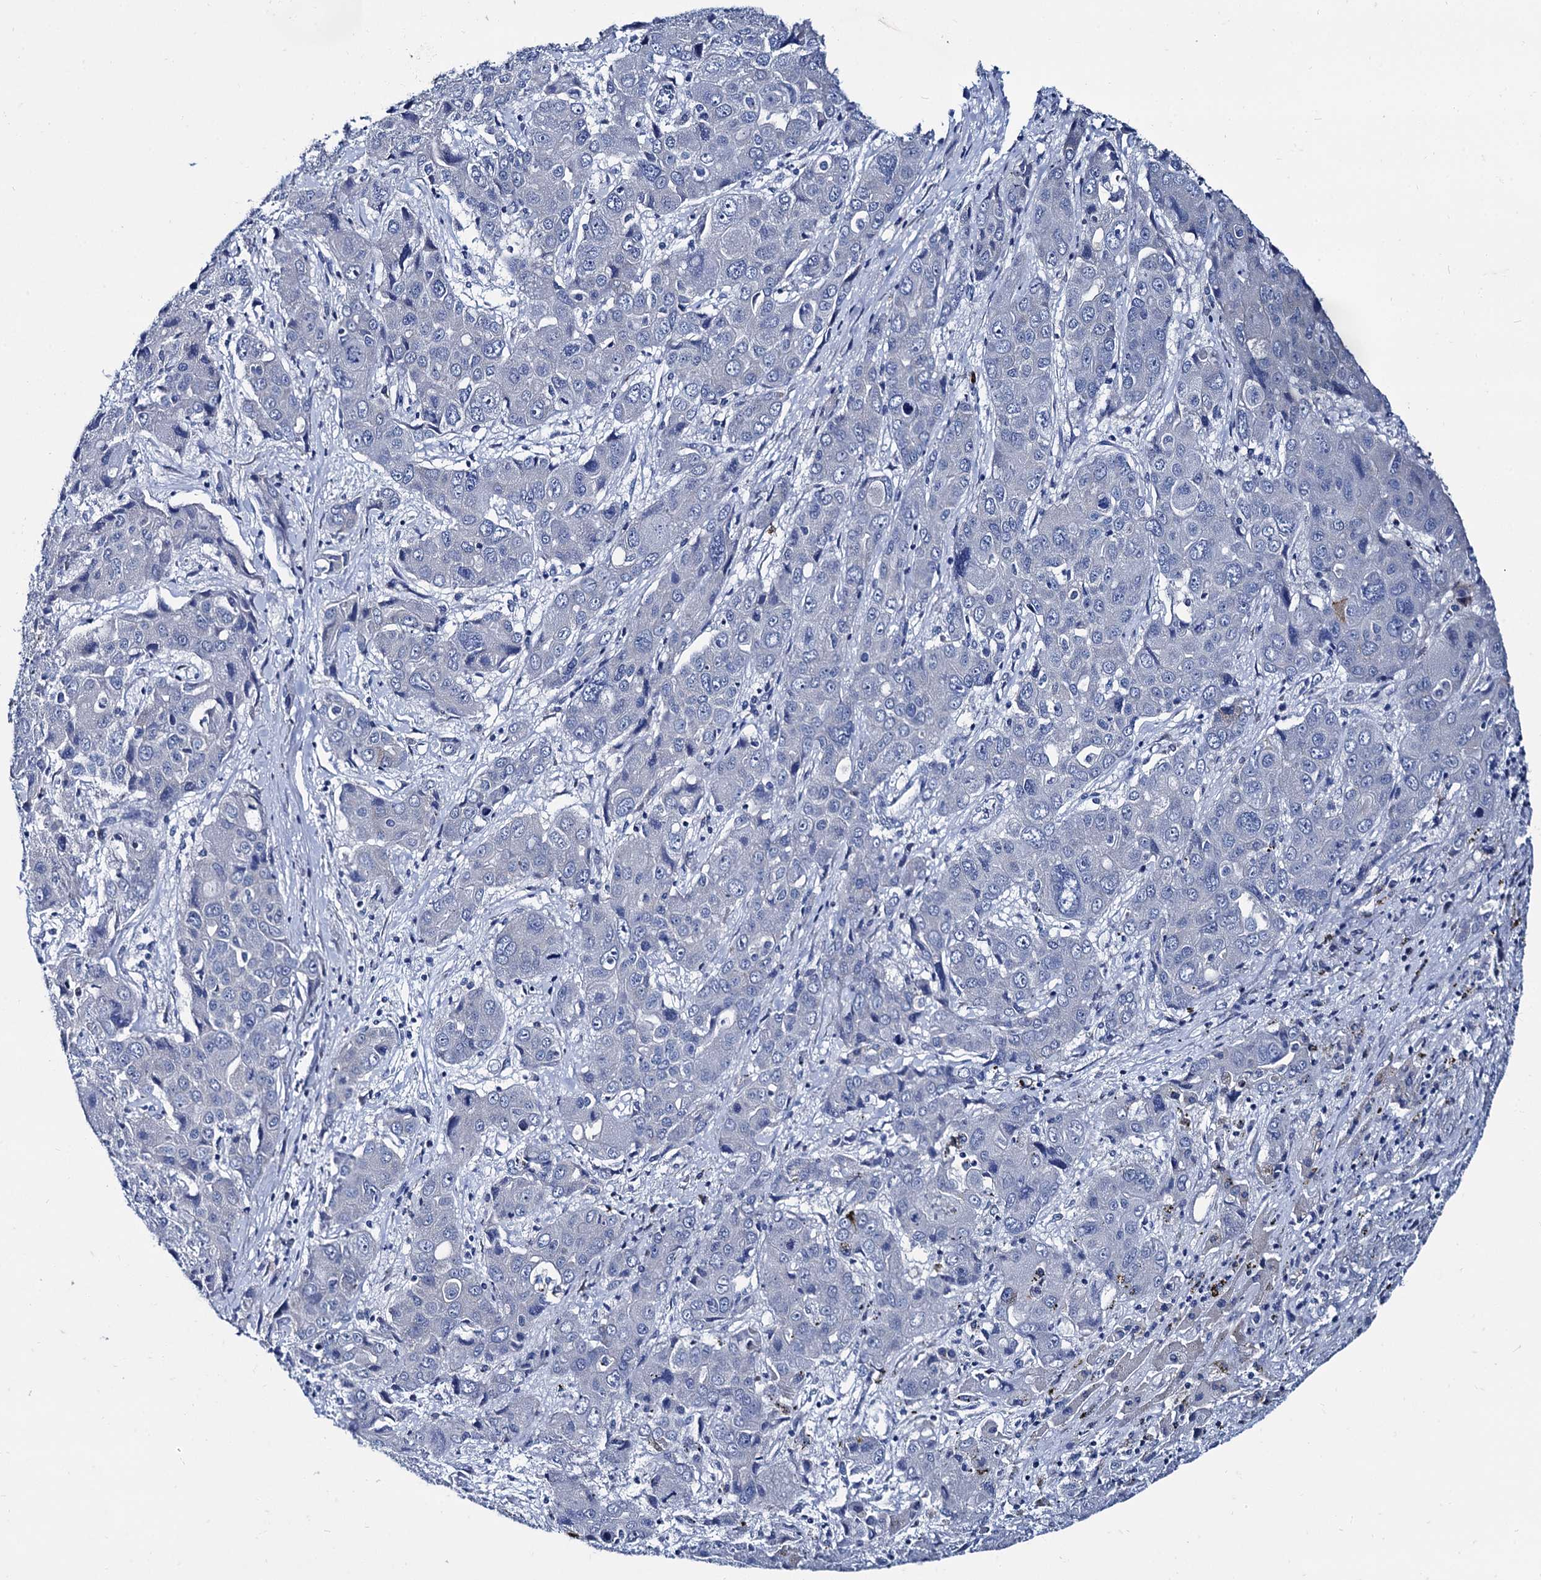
{"staining": {"intensity": "negative", "quantity": "none", "location": "none"}, "tissue": "liver cancer", "cell_type": "Tumor cells", "image_type": "cancer", "snomed": [{"axis": "morphology", "description": "Cholangiocarcinoma"}, {"axis": "topography", "description": "Liver"}], "caption": "There is no significant staining in tumor cells of cholangiocarcinoma (liver).", "gene": "FOXR2", "patient": {"sex": "male", "age": 67}}